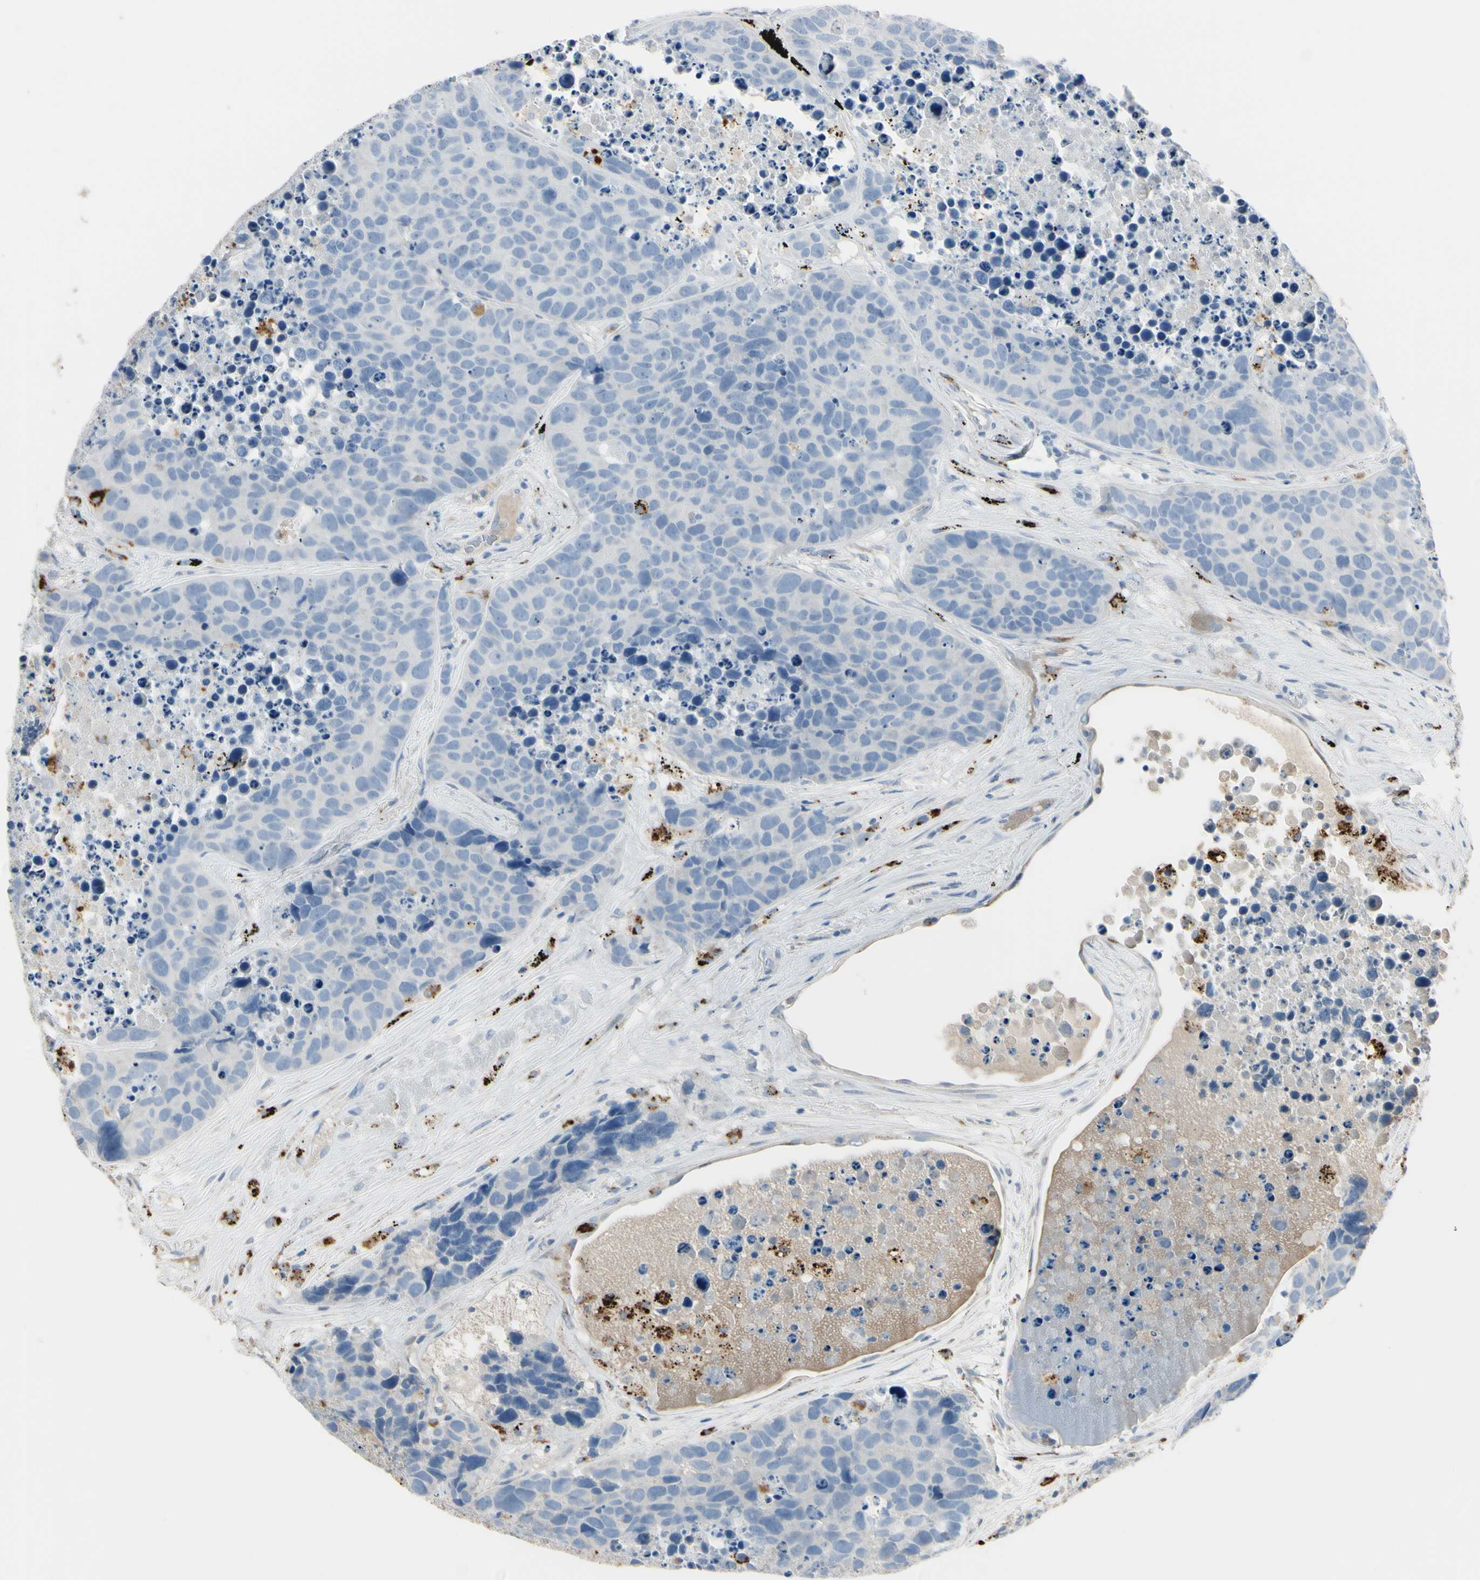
{"staining": {"intensity": "negative", "quantity": "none", "location": "none"}, "tissue": "carcinoid", "cell_type": "Tumor cells", "image_type": "cancer", "snomed": [{"axis": "morphology", "description": "Carcinoid, malignant, NOS"}, {"axis": "topography", "description": "Lung"}], "caption": "This is an immunohistochemistry (IHC) histopathology image of human malignant carcinoid. There is no positivity in tumor cells.", "gene": "ANGPTL1", "patient": {"sex": "male", "age": 60}}